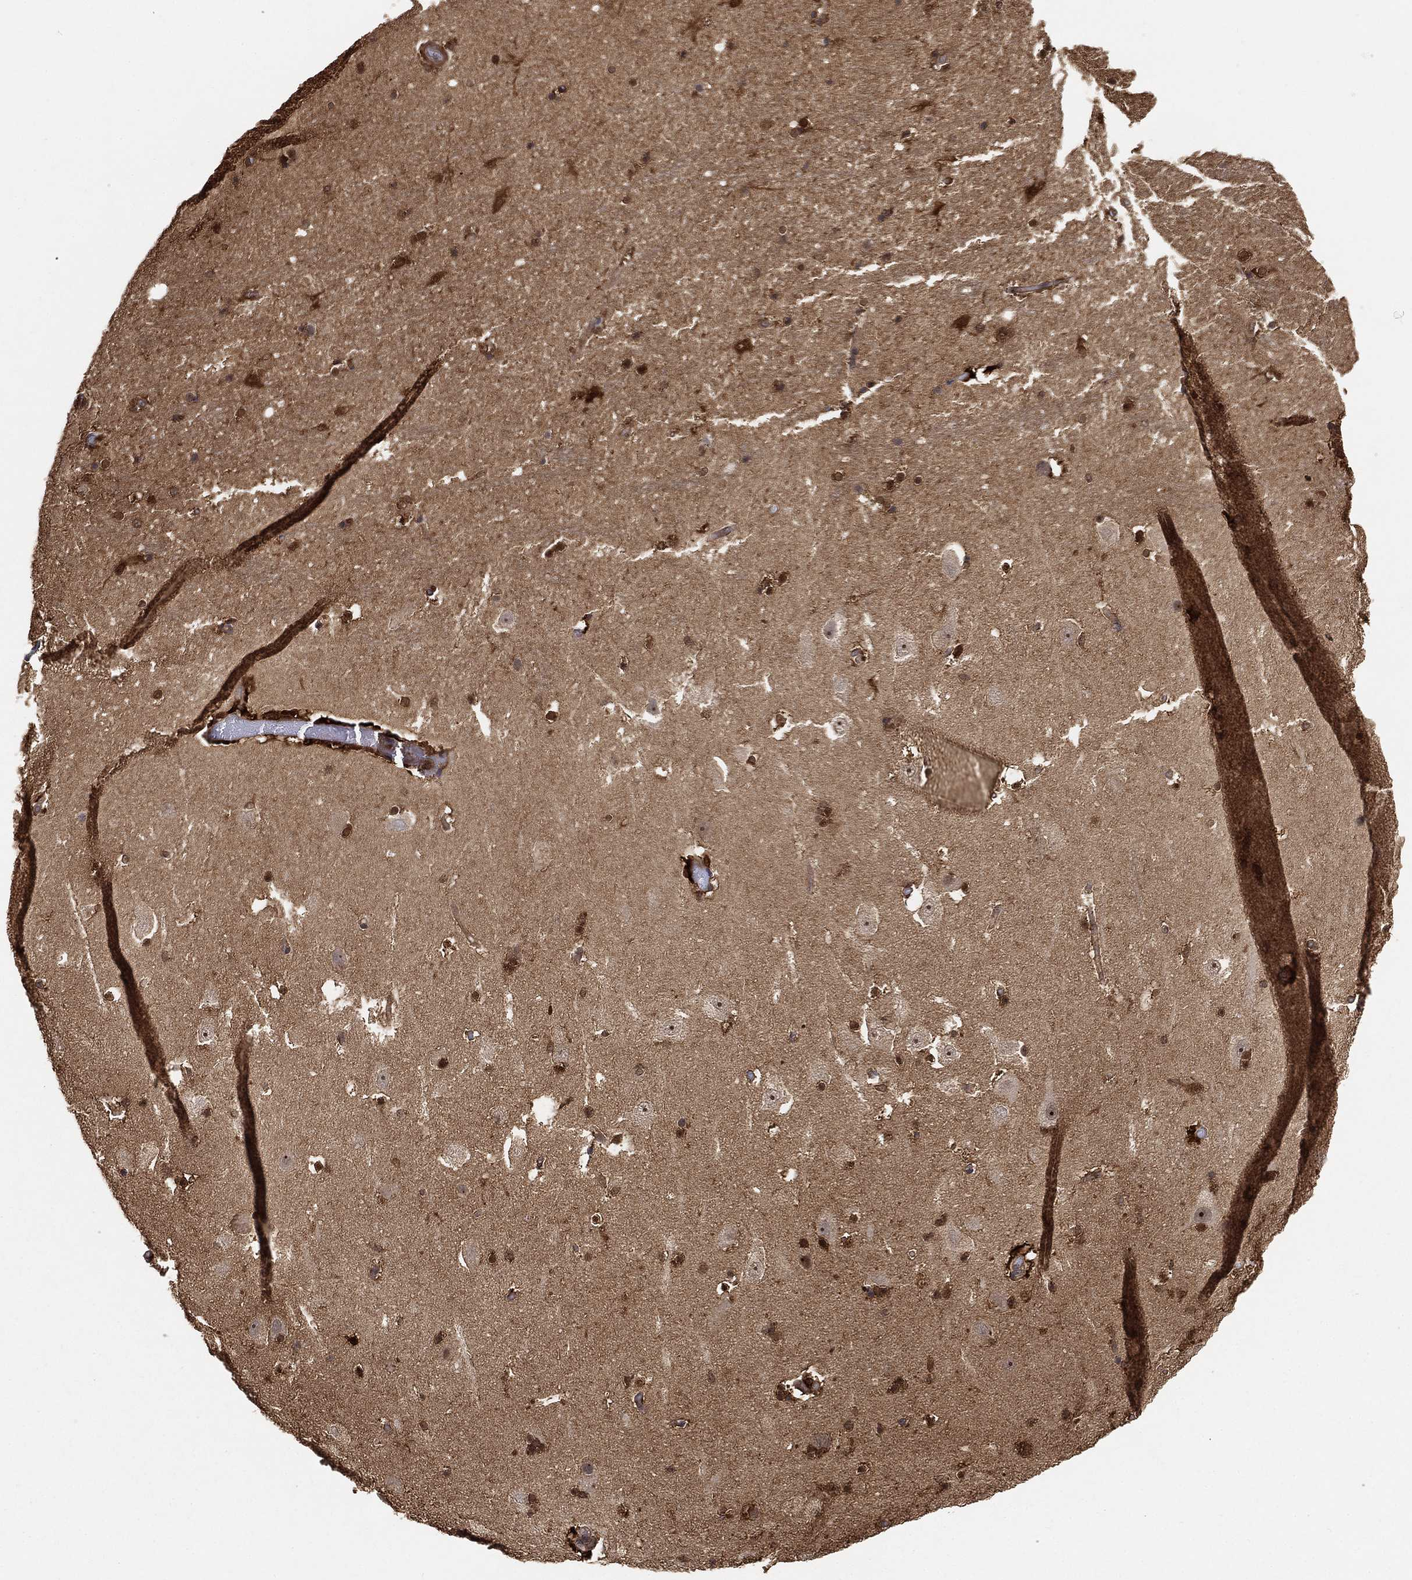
{"staining": {"intensity": "strong", "quantity": "25%-75%", "location": "cytoplasmic/membranous,nuclear"}, "tissue": "hippocampus", "cell_type": "Glial cells", "image_type": "normal", "snomed": [{"axis": "morphology", "description": "Normal tissue, NOS"}, {"axis": "topography", "description": "Hippocampus"}], "caption": "This is an image of IHC staining of benign hippocampus, which shows strong expression in the cytoplasmic/membranous,nuclear of glial cells.", "gene": "CRYL1", "patient": {"sex": "male", "age": 51}}